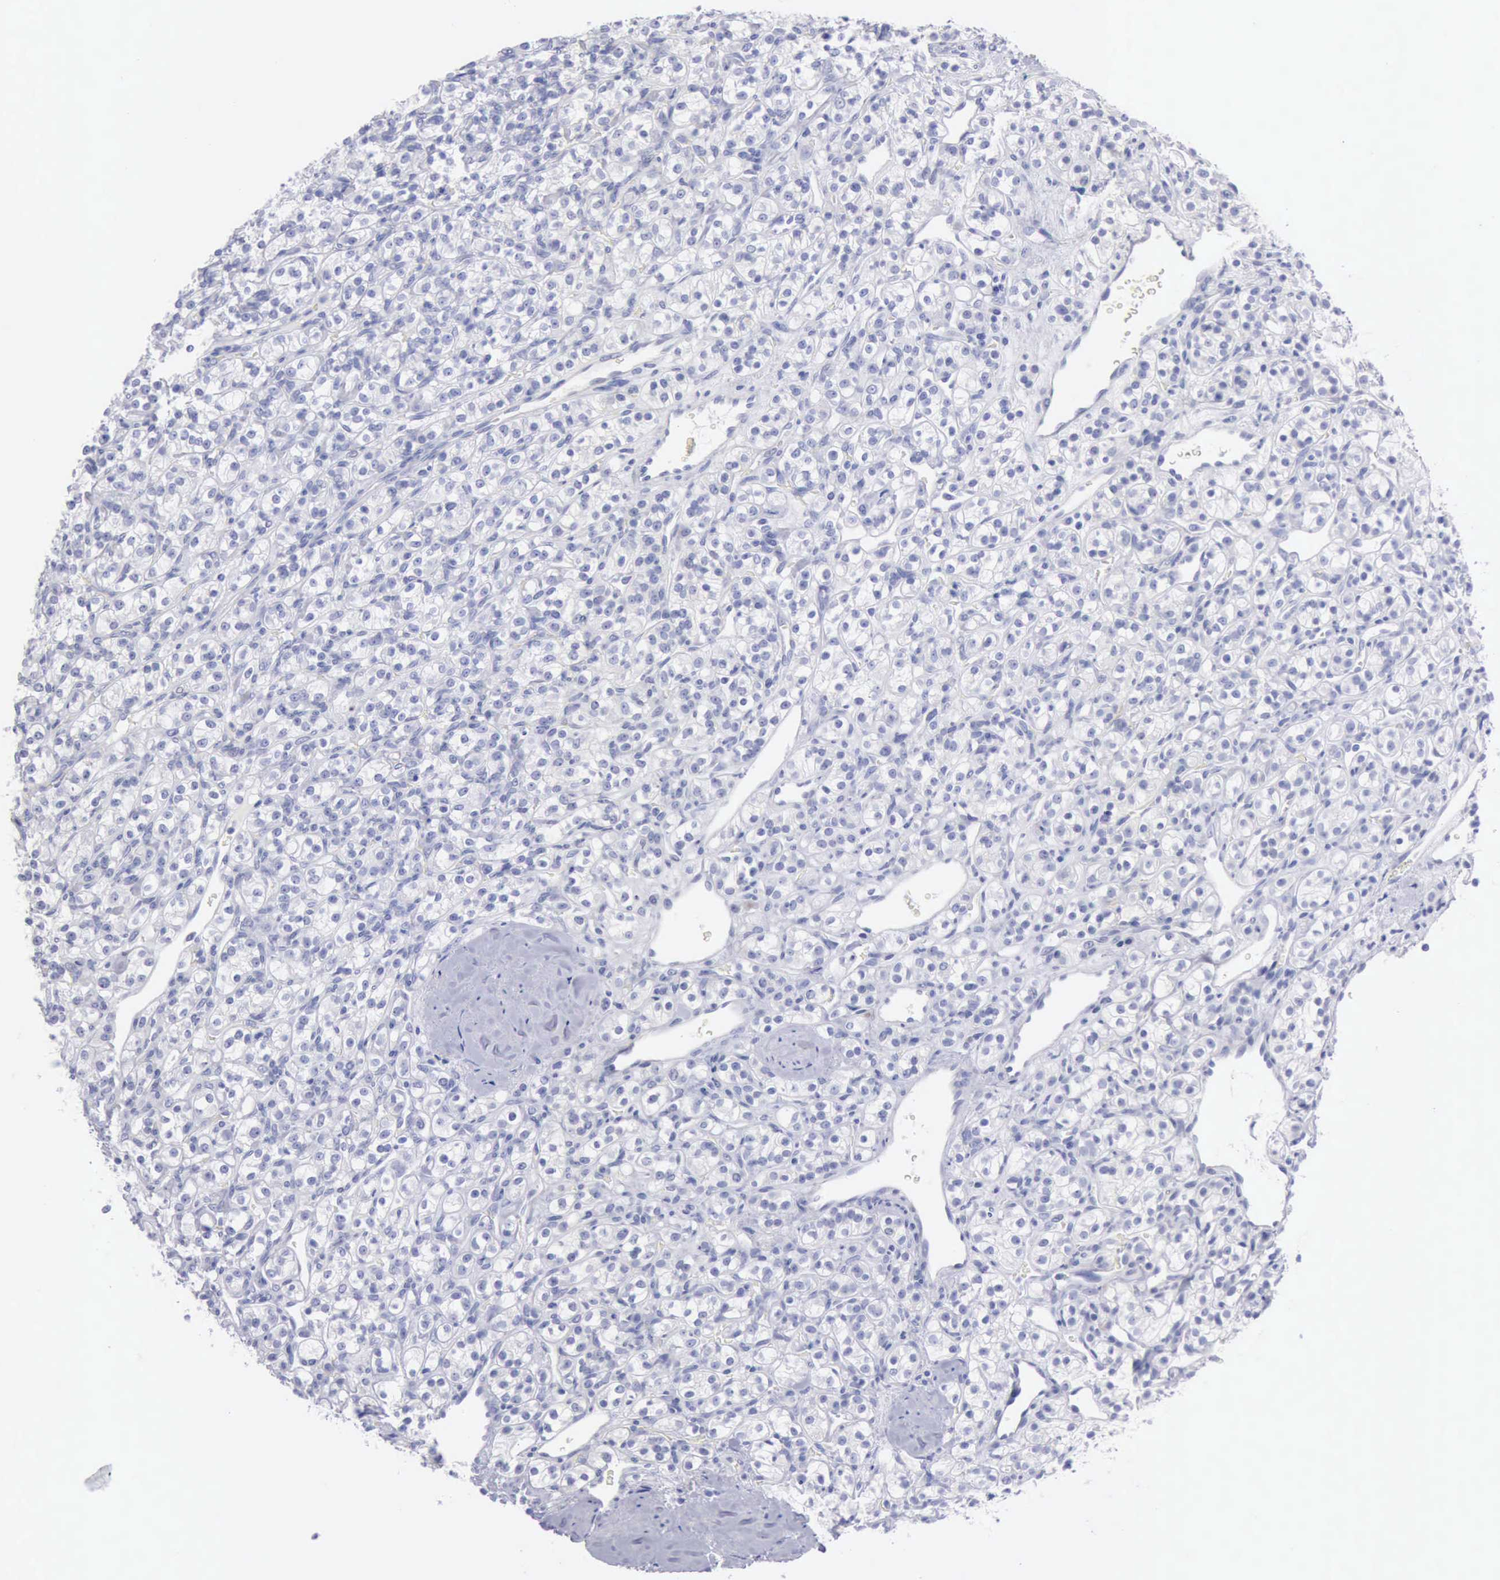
{"staining": {"intensity": "negative", "quantity": "none", "location": "none"}, "tissue": "renal cancer", "cell_type": "Tumor cells", "image_type": "cancer", "snomed": [{"axis": "morphology", "description": "Adenocarcinoma, NOS"}, {"axis": "topography", "description": "Kidney"}], "caption": "IHC photomicrograph of neoplastic tissue: renal cancer (adenocarcinoma) stained with DAB displays no significant protein expression in tumor cells.", "gene": "ANGEL1", "patient": {"sex": "male", "age": 77}}